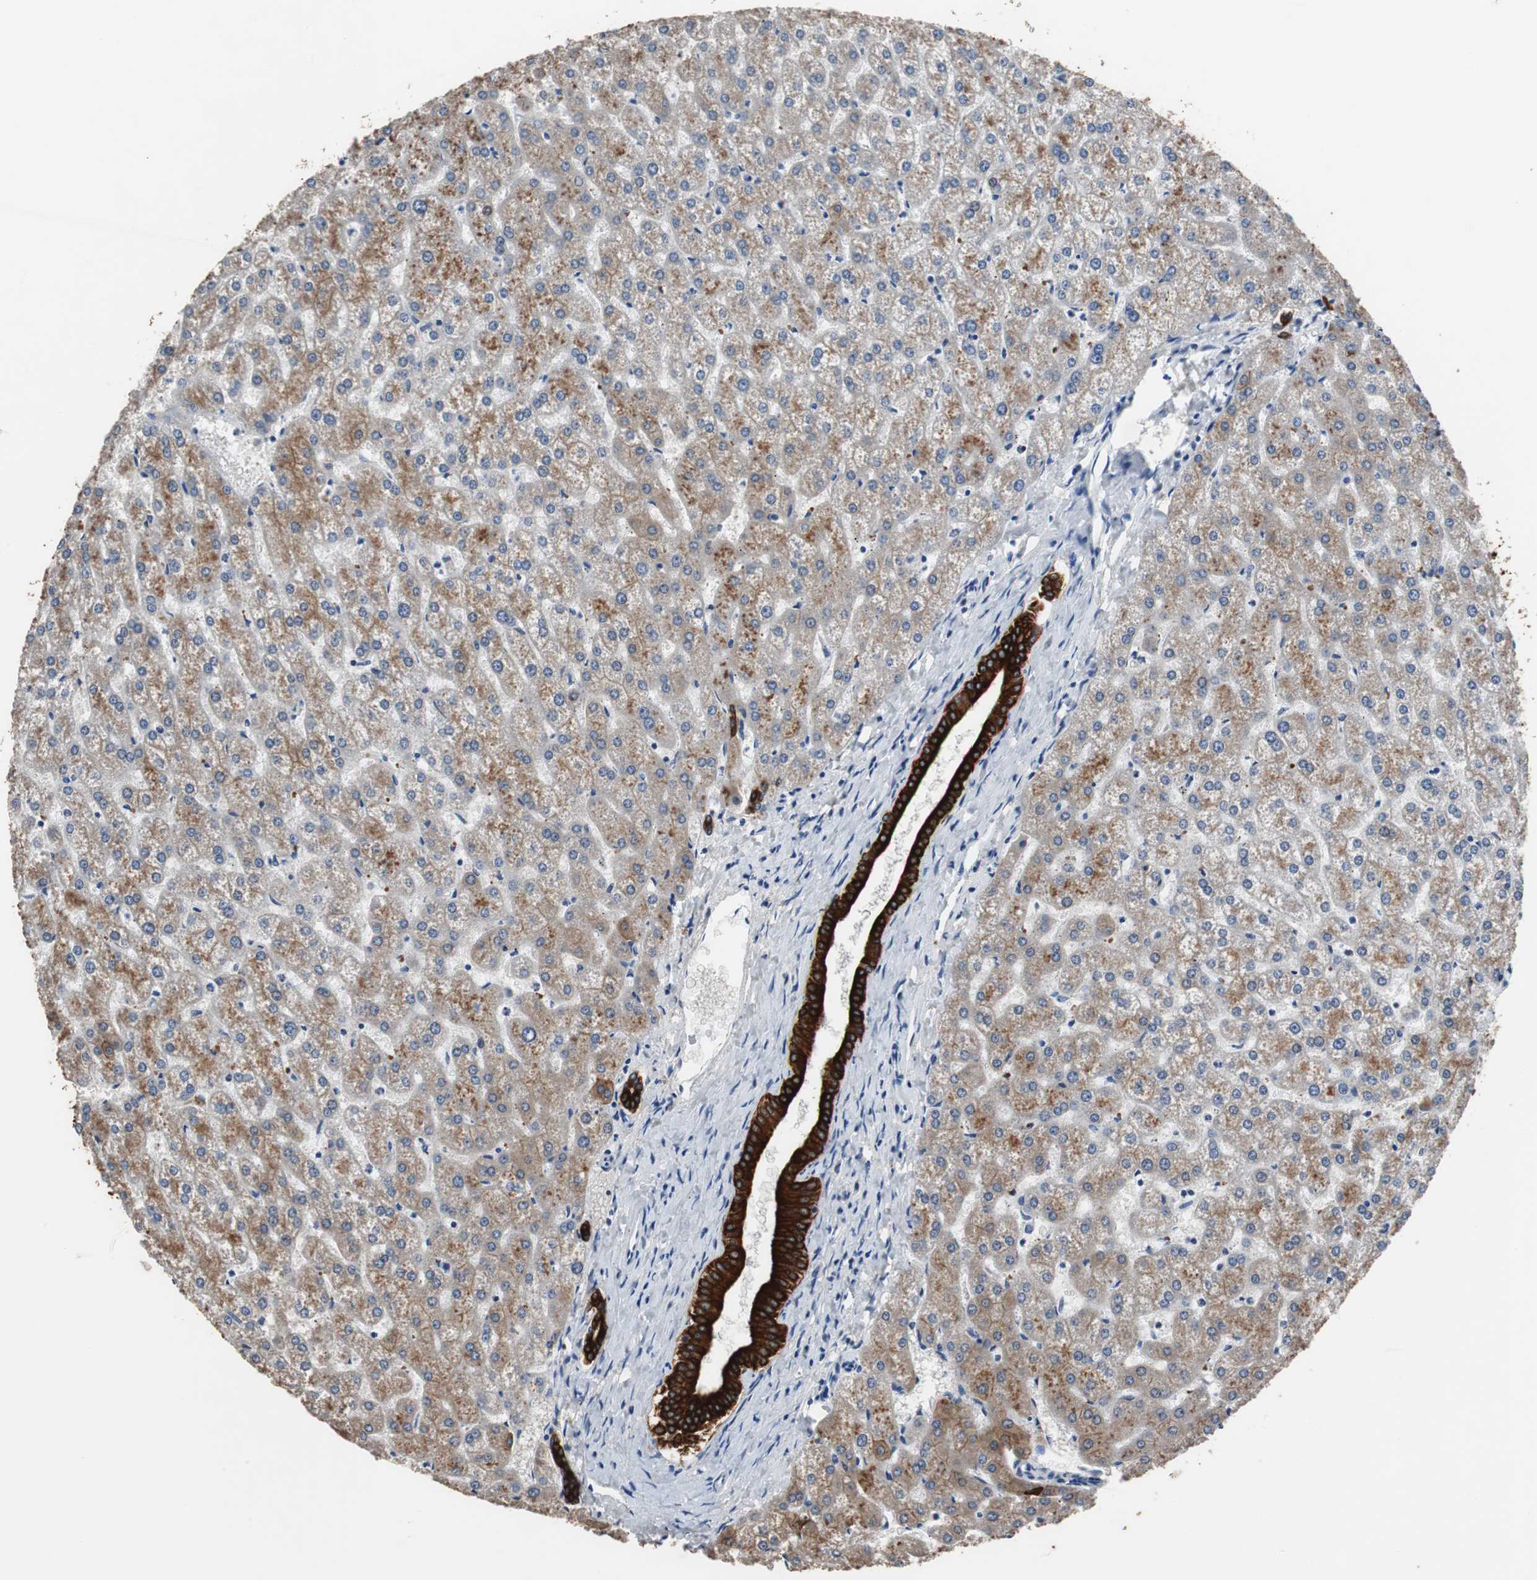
{"staining": {"intensity": "strong", "quantity": ">75%", "location": "cytoplasmic/membranous"}, "tissue": "liver", "cell_type": "Cholangiocytes", "image_type": "normal", "snomed": [{"axis": "morphology", "description": "Normal tissue, NOS"}, {"axis": "topography", "description": "Liver"}], "caption": "Protein staining exhibits strong cytoplasmic/membranous staining in approximately >75% of cholangiocytes in unremarkable liver.", "gene": "USP10", "patient": {"sex": "female", "age": 32}}